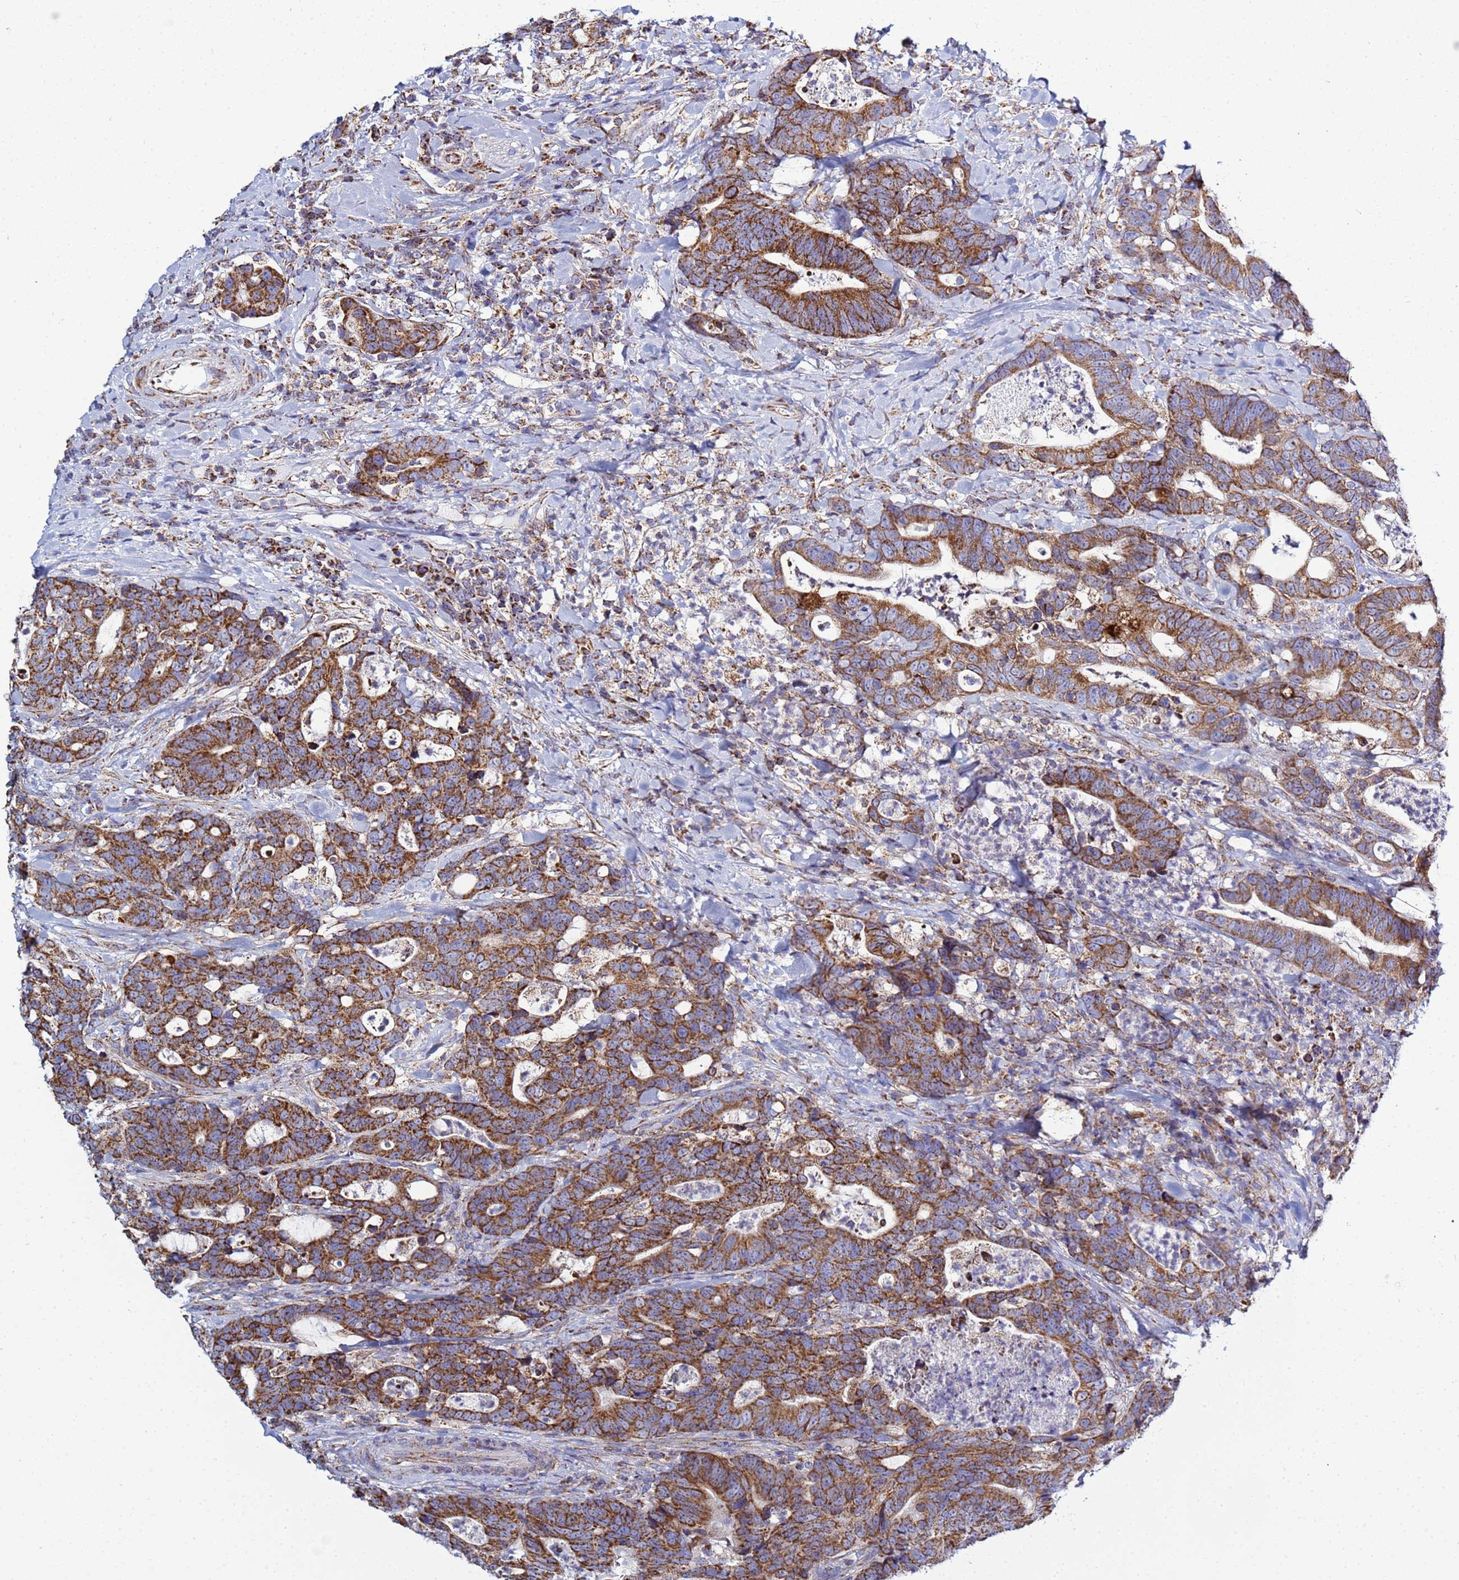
{"staining": {"intensity": "strong", "quantity": ">75%", "location": "cytoplasmic/membranous"}, "tissue": "colorectal cancer", "cell_type": "Tumor cells", "image_type": "cancer", "snomed": [{"axis": "morphology", "description": "Adenocarcinoma, NOS"}, {"axis": "topography", "description": "Colon"}], "caption": "Strong cytoplasmic/membranous staining is seen in about >75% of tumor cells in colorectal cancer.", "gene": "COQ4", "patient": {"sex": "female", "age": 82}}